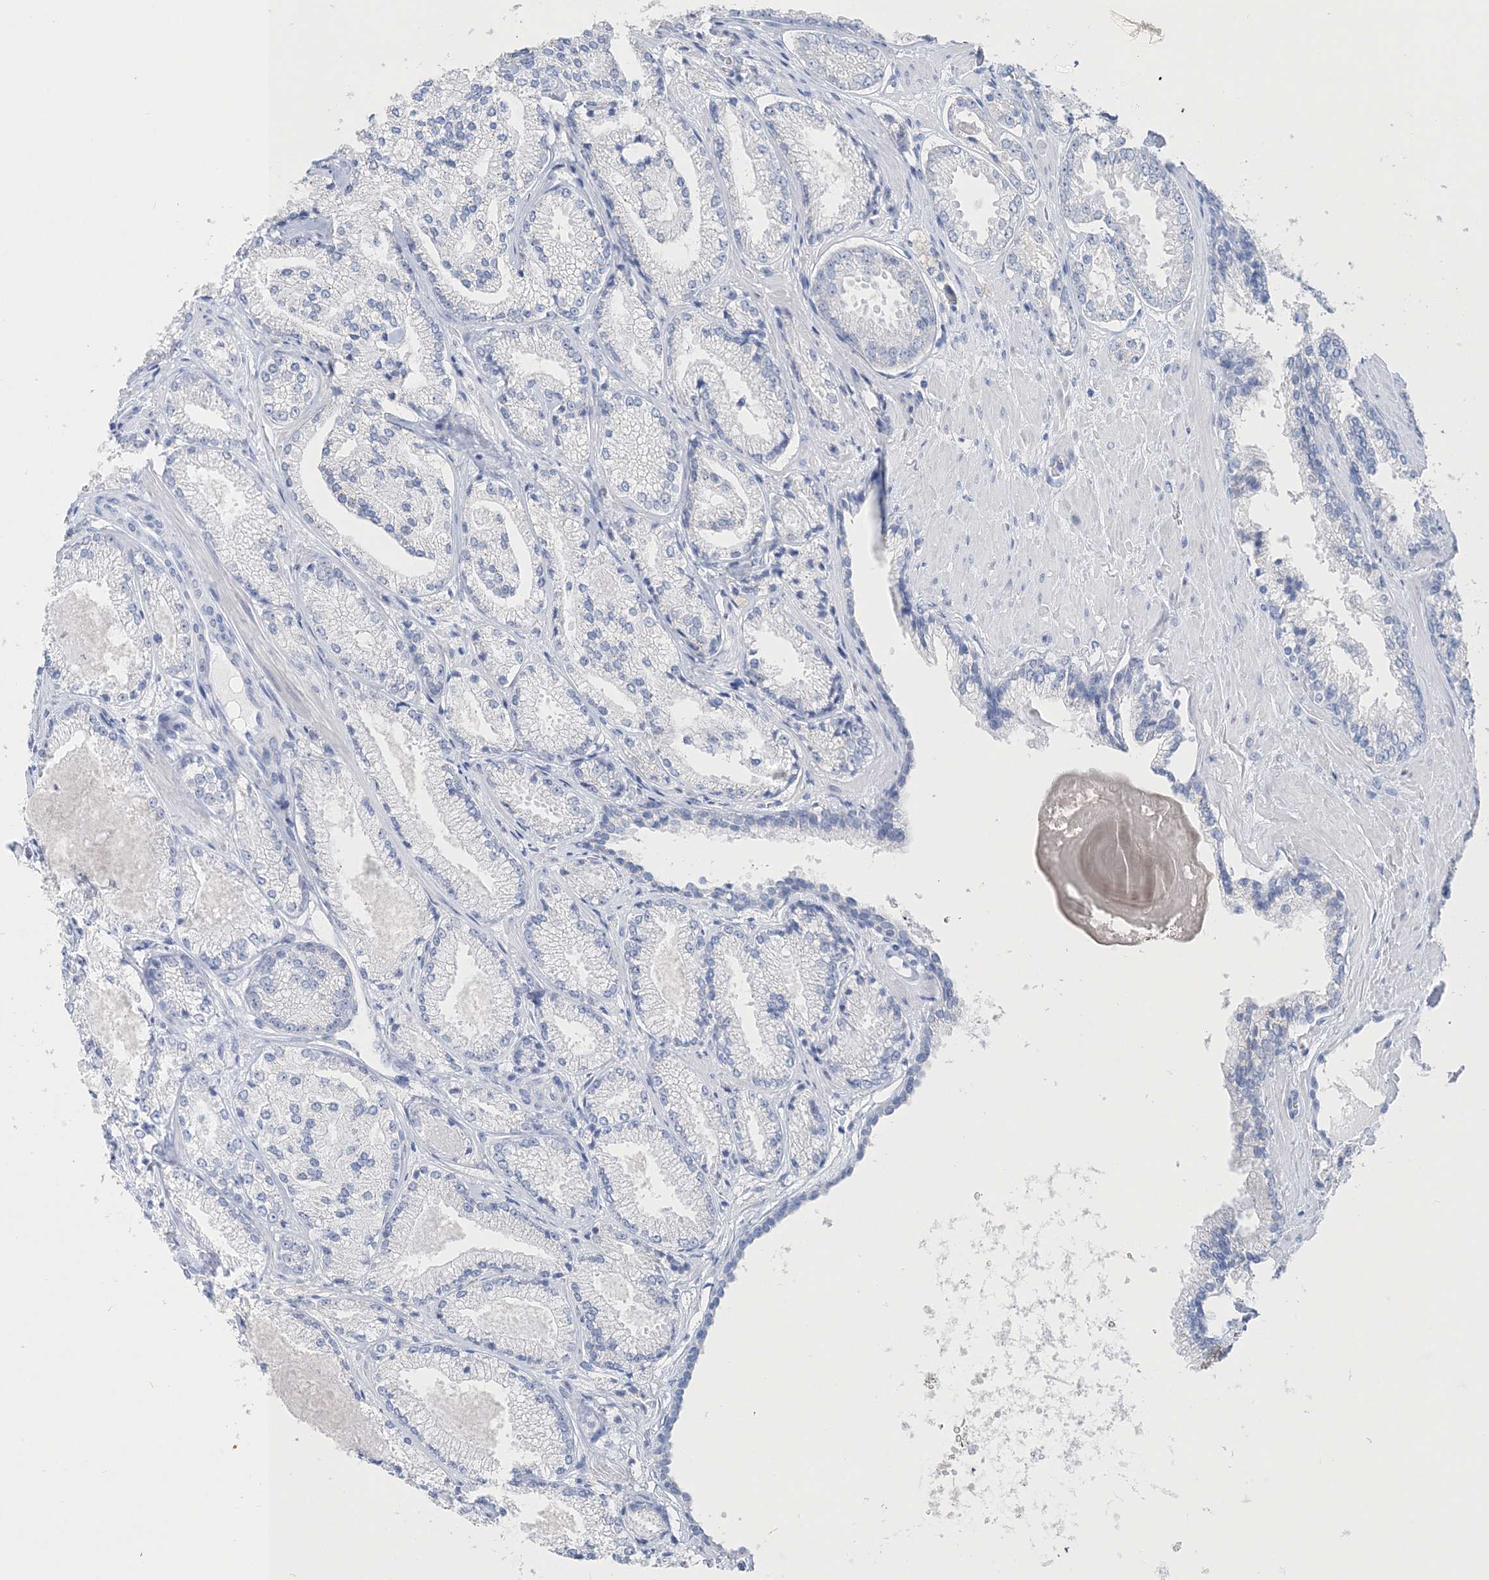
{"staining": {"intensity": "negative", "quantity": "none", "location": "none"}, "tissue": "prostate cancer", "cell_type": "Tumor cells", "image_type": "cancer", "snomed": [{"axis": "morphology", "description": "Adenocarcinoma, High grade"}, {"axis": "topography", "description": "Prostate"}], "caption": "Micrograph shows no protein staining in tumor cells of high-grade adenocarcinoma (prostate) tissue.", "gene": "TSPYL6", "patient": {"sex": "male", "age": 73}}